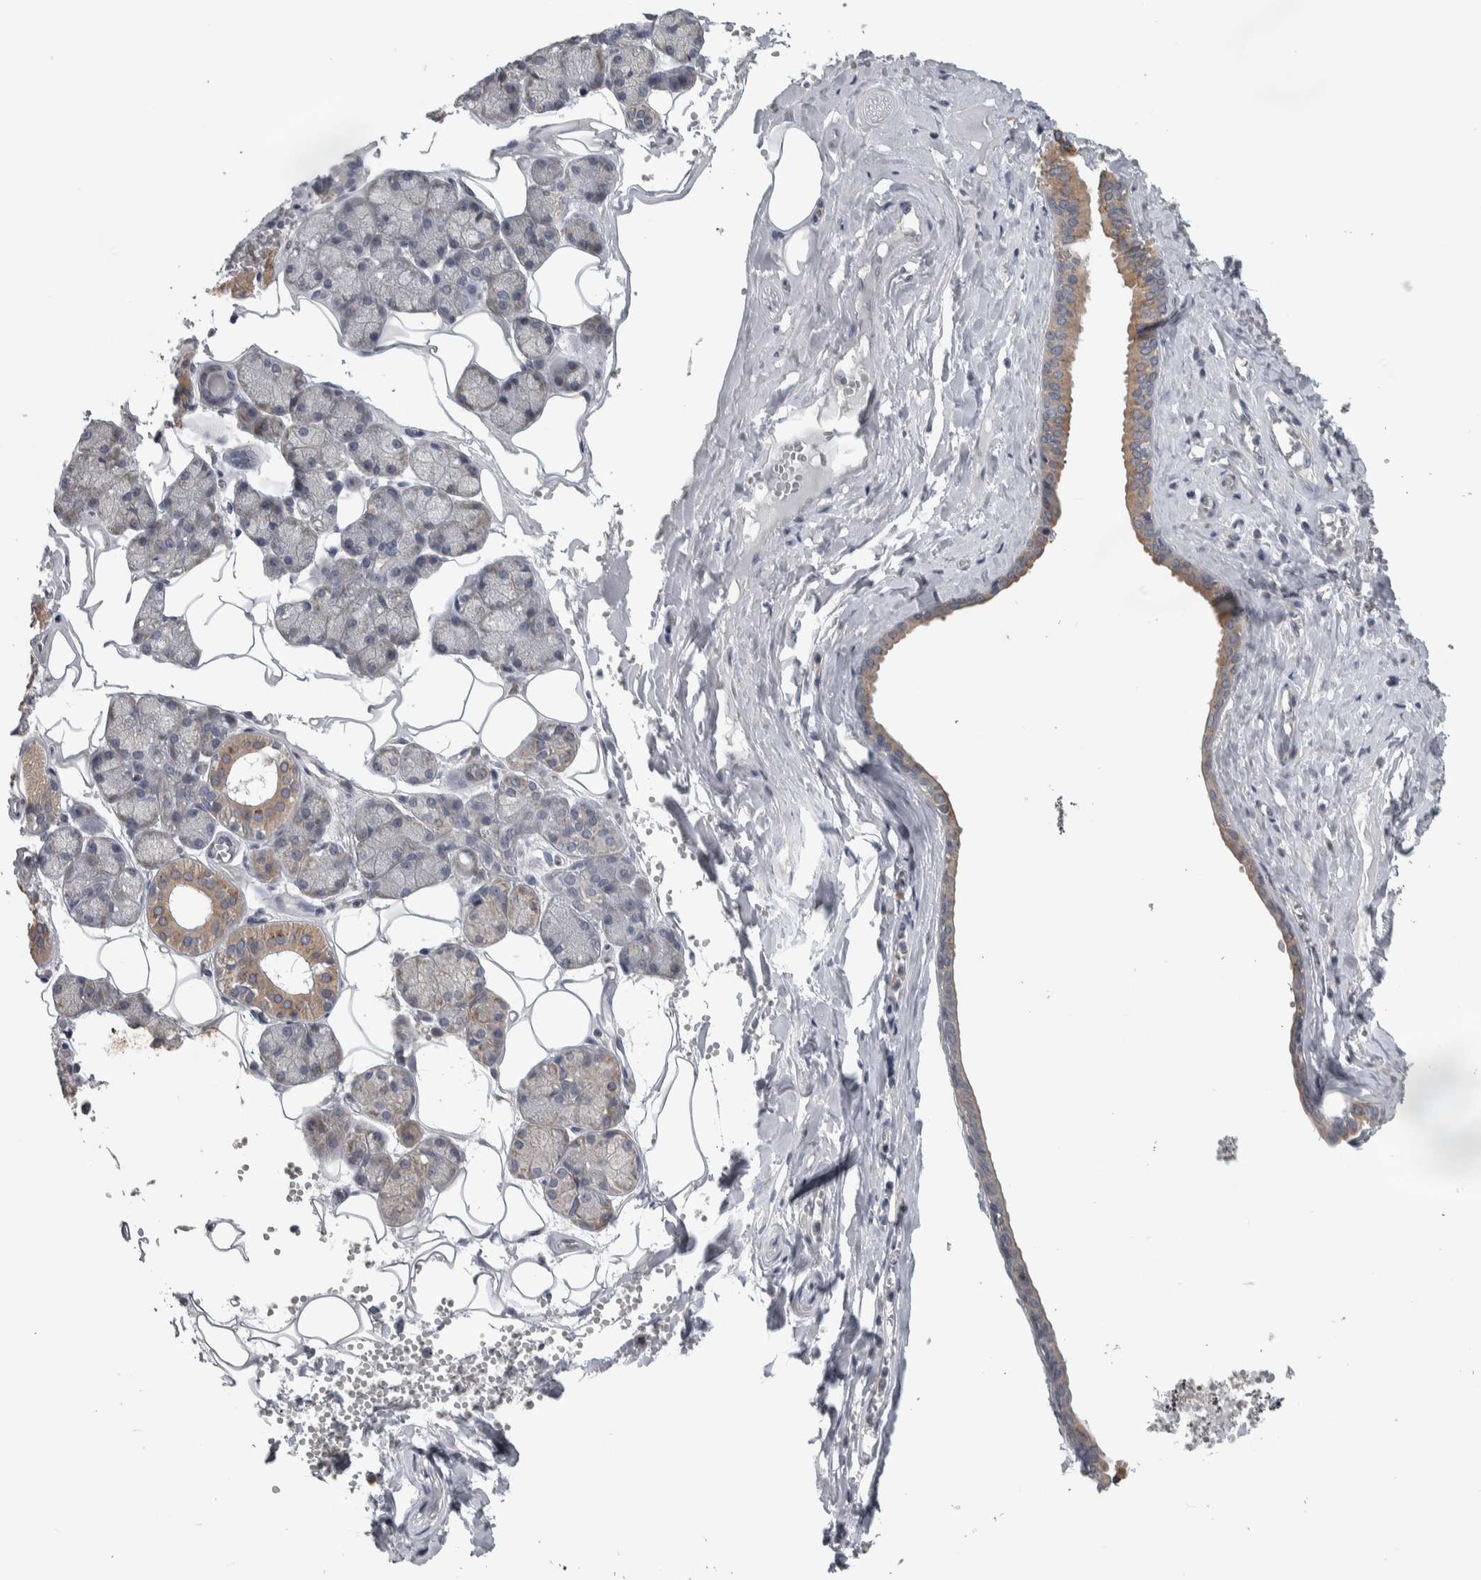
{"staining": {"intensity": "weak", "quantity": "25%-75%", "location": "cytoplasmic/membranous"}, "tissue": "salivary gland", "cell_type": "Glandular cells", "image_type": "normal", "snomed": [{"axis": "morphology", "description": "Normal tissue, NOS"}, {"axis": "topography", "description": "Salivary gland"}], "caption": "Immunohistochemical staining of unremarkable salivary gland reveals weak cytoplasmic/membranous protein expression in approximately 25%-75% of glandular cells. (DAB = brown stain, brightfield microscopy at high magnification).", "gene": "SRP68", "patient": {"sex": "male", "age": 62}}